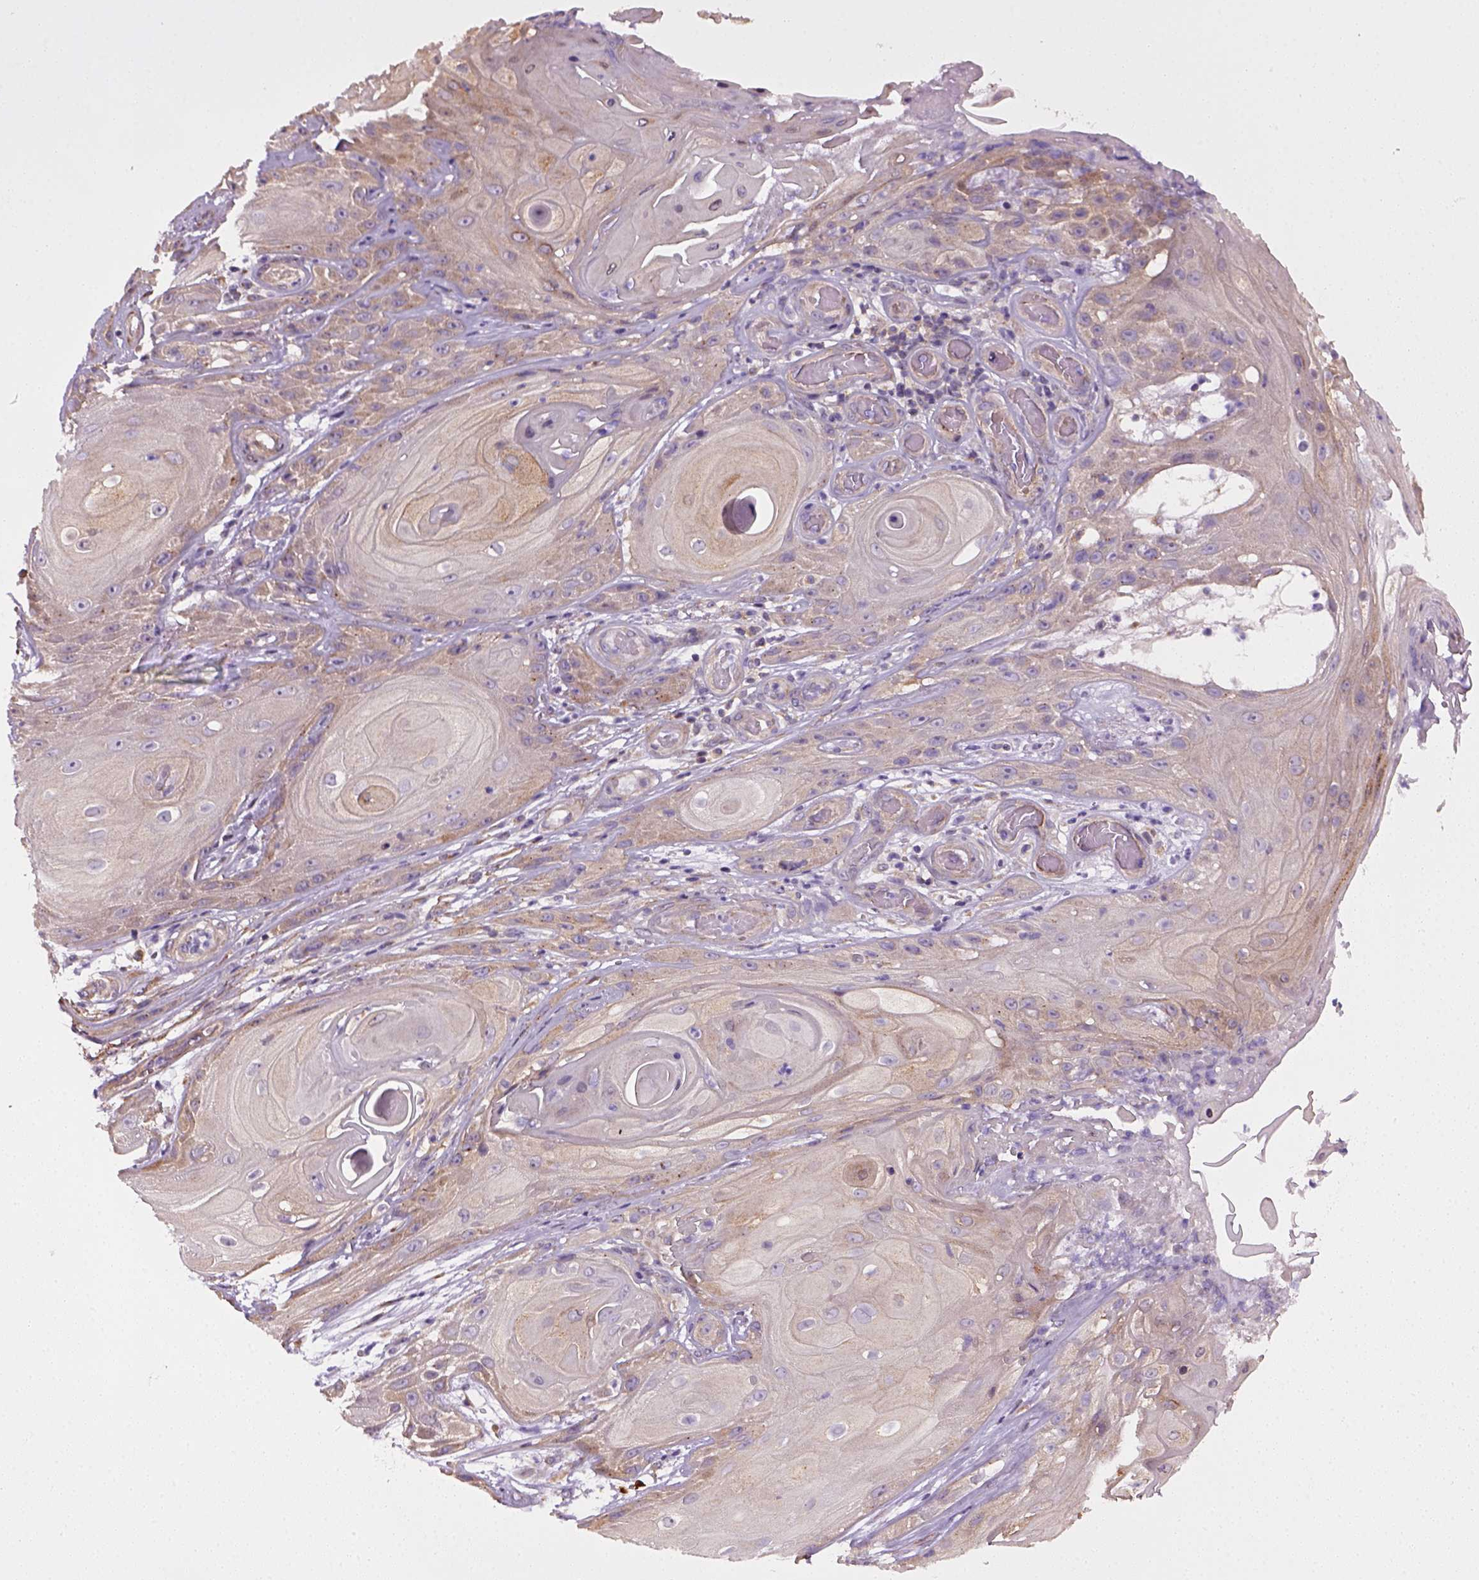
{"staining": {"intensity": "weak", "quantity": "25%-75%", "location": "cytoplasmic/membranous"}, "tissue": "skin cancer", "cell_type": "Tumor cells", "image_type": "cancer", "snomed": [{"axis": "morphology", "description": "Squamous cell carcinoma, NOS"}, {"axis": "topography", "description": "Skin"}], "caption": "Skin cancer stained with a brown dye reveals weak cytoplasmic/membranous positive staining in approximately 25%-75% of tumor cells.", "gene": "TPRG1", "patient": {"sex": "male", "age": 62}}